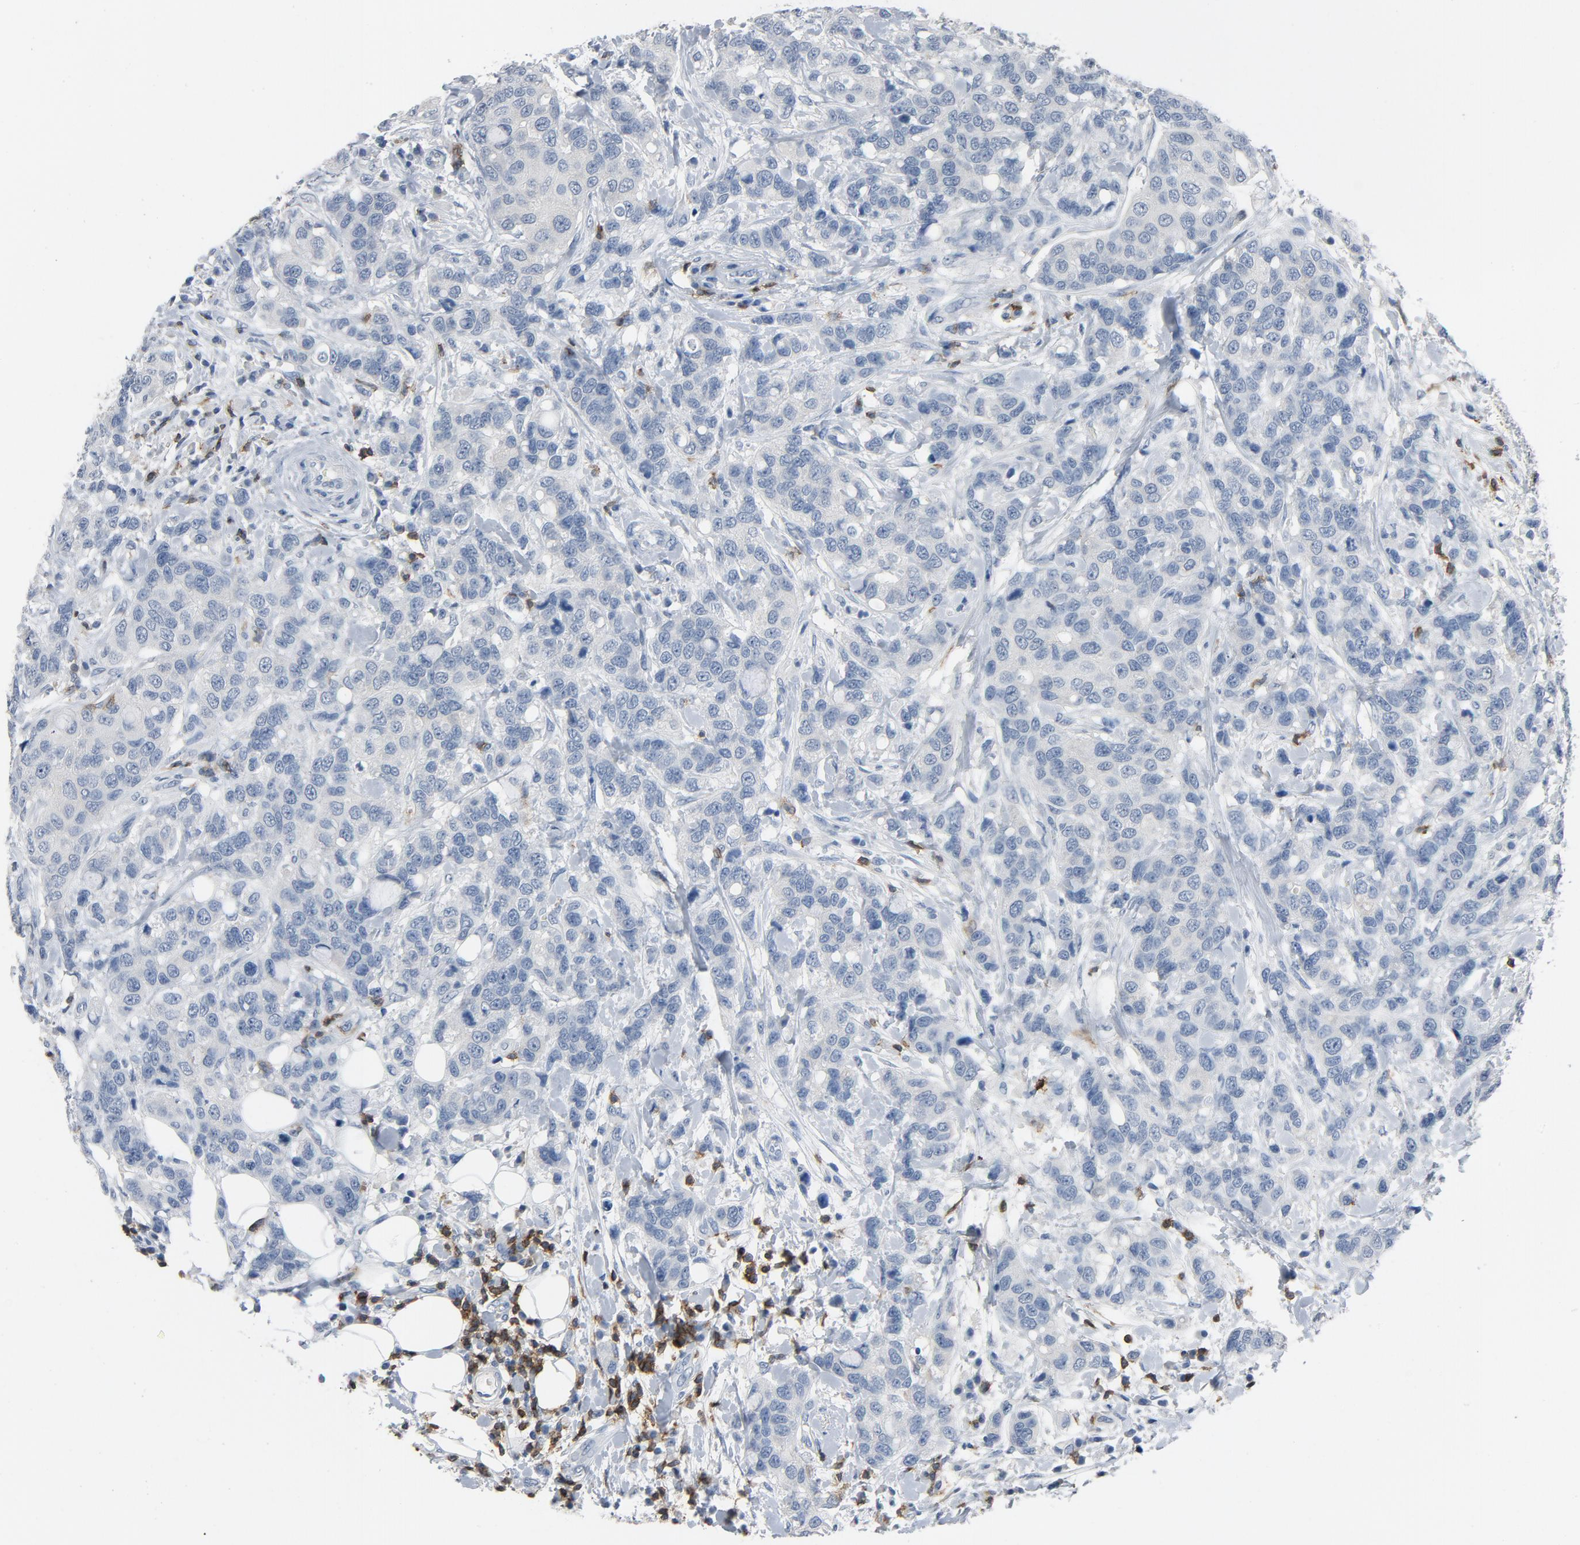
{"staining": {"intensity": "negative", "quantity": "none", "location": "none"}, "tissue": "breast cancer", "cell_type": "Tumor cells", "image_type": "cancer", "snomed": [{"axis": "morphology", "description": "Duct carcinoma"}, {"axis": "topography", "description": "Breast"}], "caption": "The micrograph reveals no significant expression in tumor cells of intraductal carcinoma (breast).", "gene": "LCK", "patient": {"sex": "female", "age": 27}}